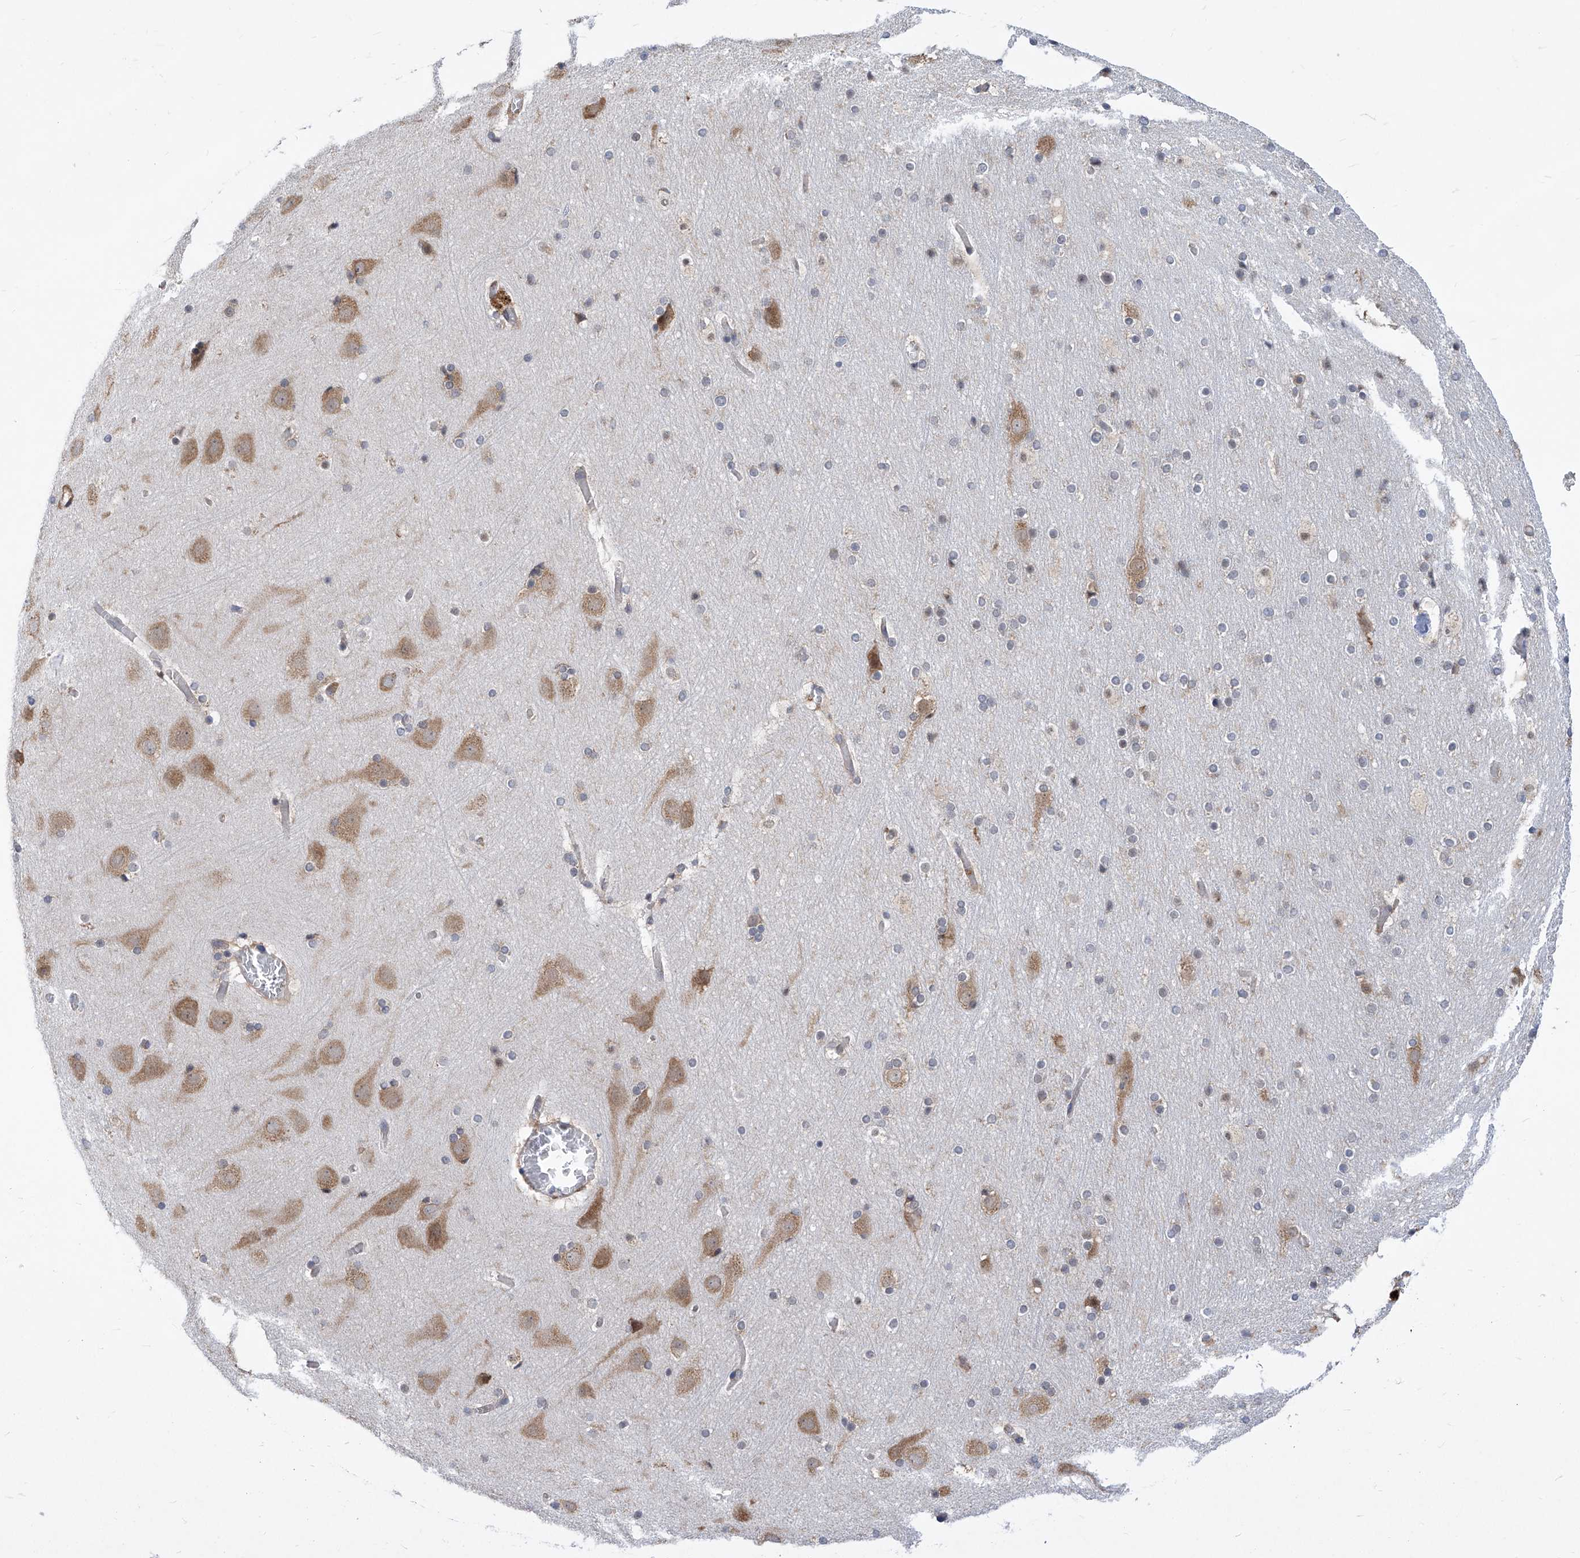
{"staining": {"intensity": "moderate", "quantity": "25%-75%", "location": "cytoplasmic/membranous"}, "tissue": "cerebral cortex", "cell_type": "Endothelial cells", "image_type": "normal", "snomed": [{"axis": "morphology", "description": "Normal tissue, NOS"}, {"axis": "topography", "description": "Cerebral cortex"}], "caption": "Immunohistochemistry (DAB (3,3'-diaminobenzidine)) staining of unremarkable human cerebral cortex reveals moderate cytoplasmic/membranous protein staining in about 25%-75% of endothelial cells. The protein is stained brown, and the nuclei are stained in blue (DAB (3,3'-diaminobenzidine) IHC with brightfield microscopy, high magnification).", "gene": "EIF3M", "patient": {"sex": "male", "age": 57}}